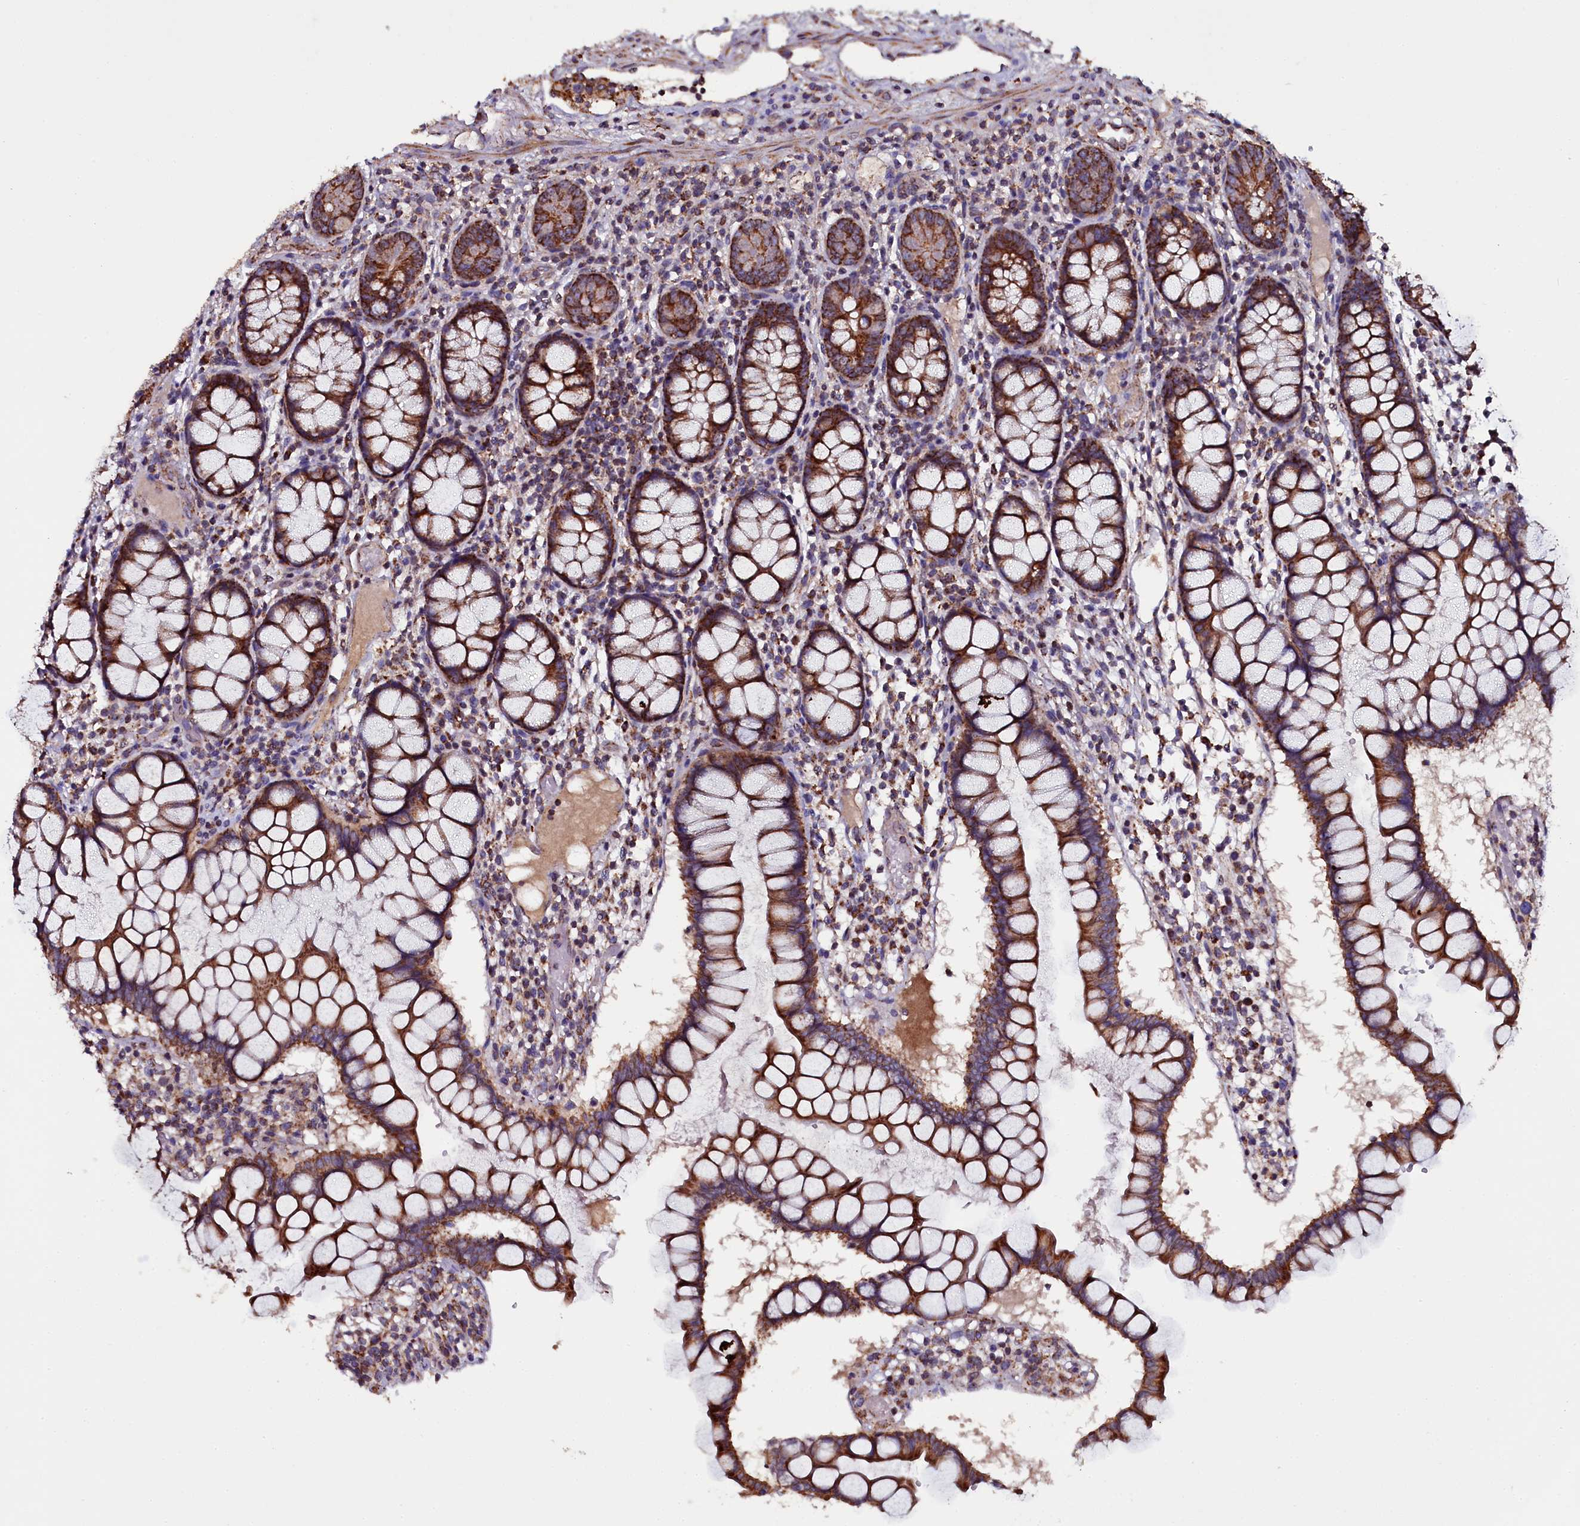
{"staining": {"intensity": "moderate", "quantity": "25%-75%", "location": "cytoplasmic/membranous"}, "tissue": "colon", "cell_type": "Endothelial cells", "image_type": "normal", "snomed": [{"axis": "morphology", "description": "Normal tissue, NOS"}, {"axis": "morphology", "description": "Adenocarcinoma, NOS"}, {"axis": "topography", "description": "Colon"}], "caption": "Brown immunohistochemical staining in benign human colon exhibits moderate cytoplasmic/membranous staining in approximately 25%-75% of endothelial cells.", "gene": "NAA80", "patient": {"sex": "female", "age": 55}}